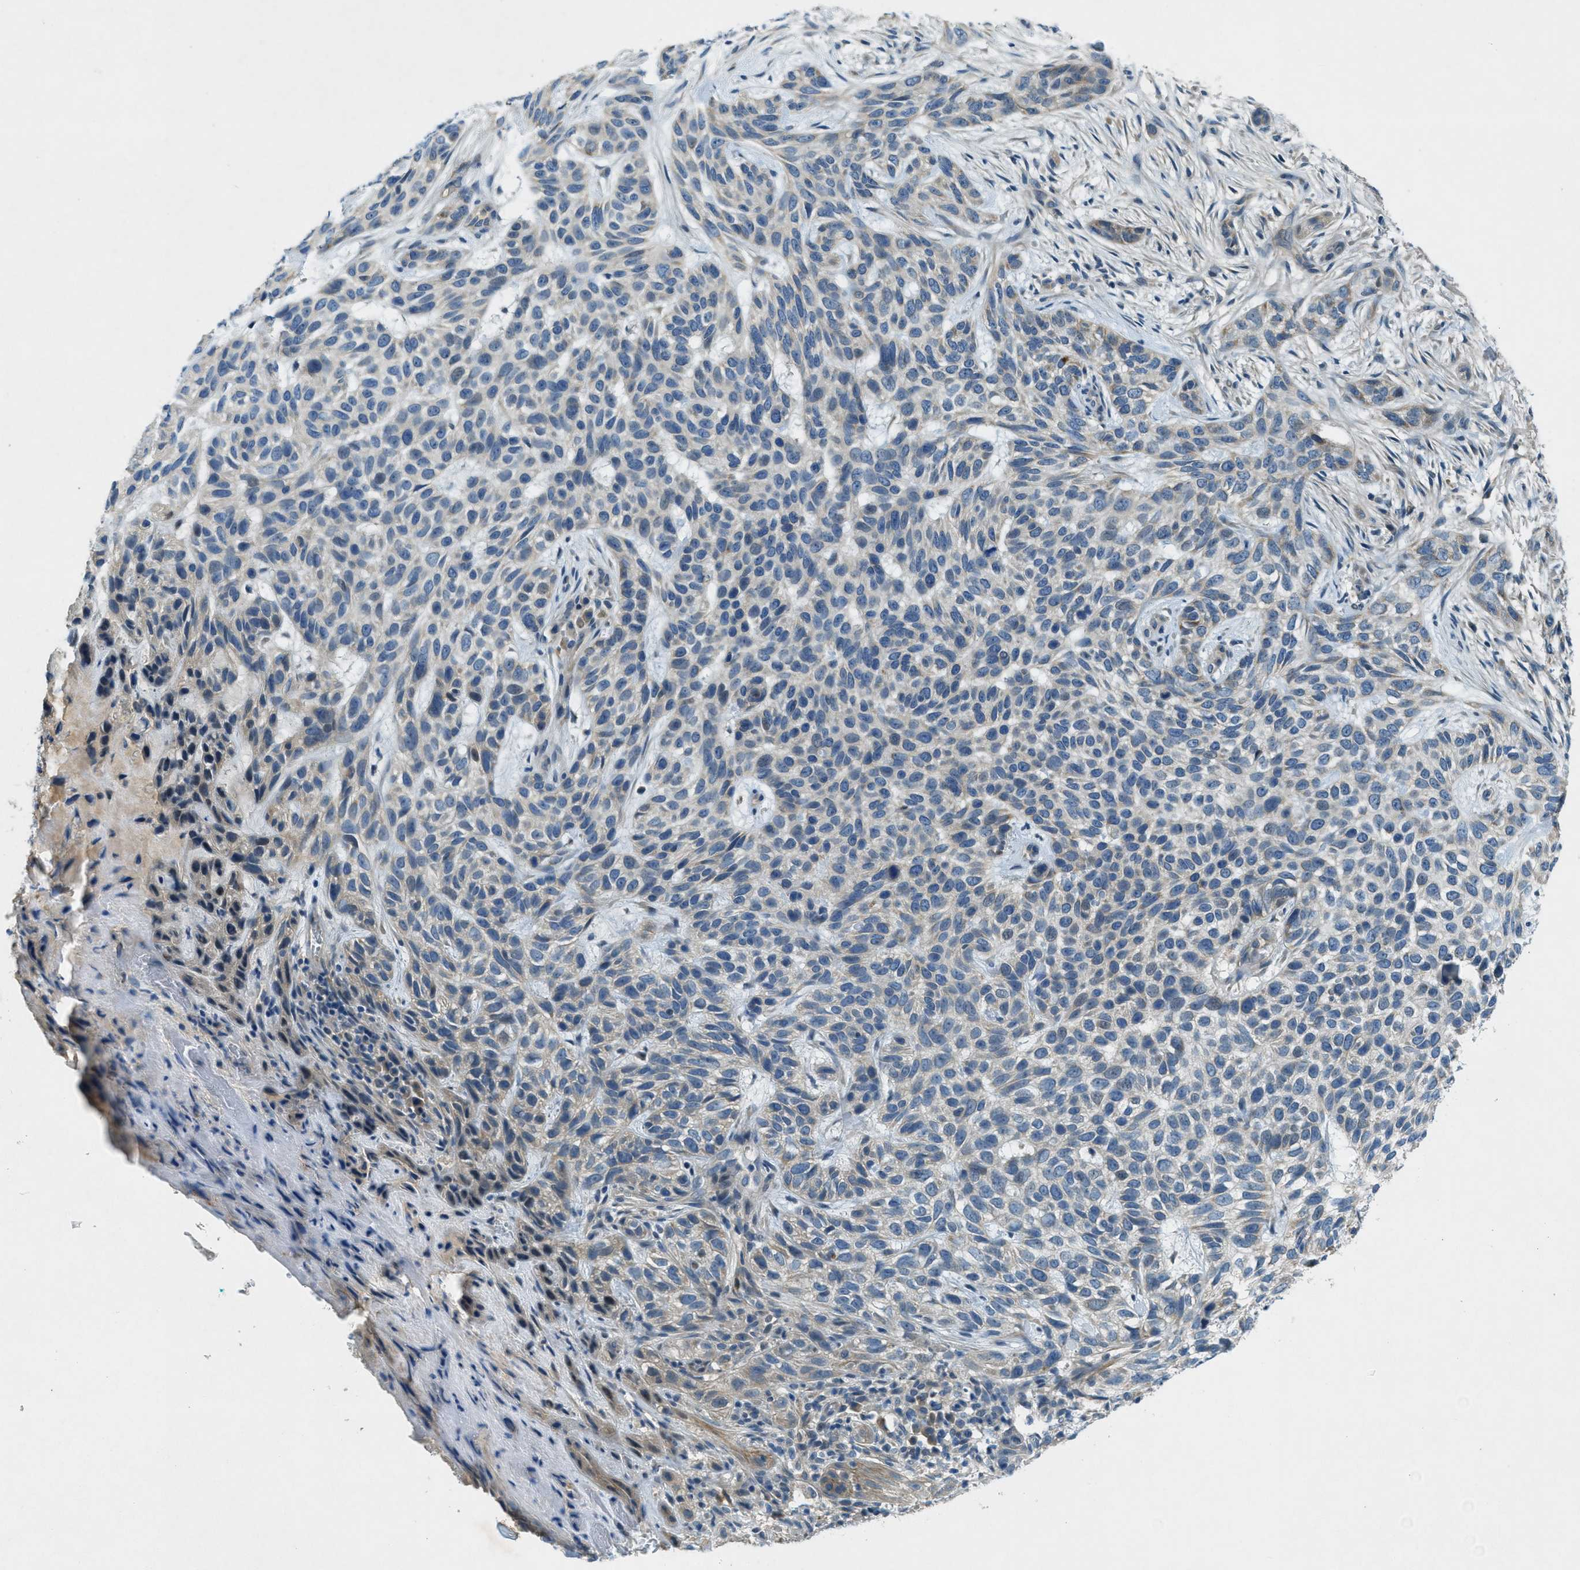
{"staining": {"intensity": "weak", "quantity": "<25%", "location": "cytoplasmic/membranous"}, "tissue": "skin cancer", "cell_type": "Tumor cells", "image_type": "cancer", "snomed": [{"axis": "morphology", "description": "Normal tissue, NOS"}, {"axis": "morphology", "description": "Basal cell carcinoma"}, {"axis": "topography", "description": "Skin"}], "caption": "Skin cancer stained for a protein using immunohistochemistry (IHC) shows no expression tumor cells.", "gene": "SNX14", "patient": {"sex": "male", "age": 79}}